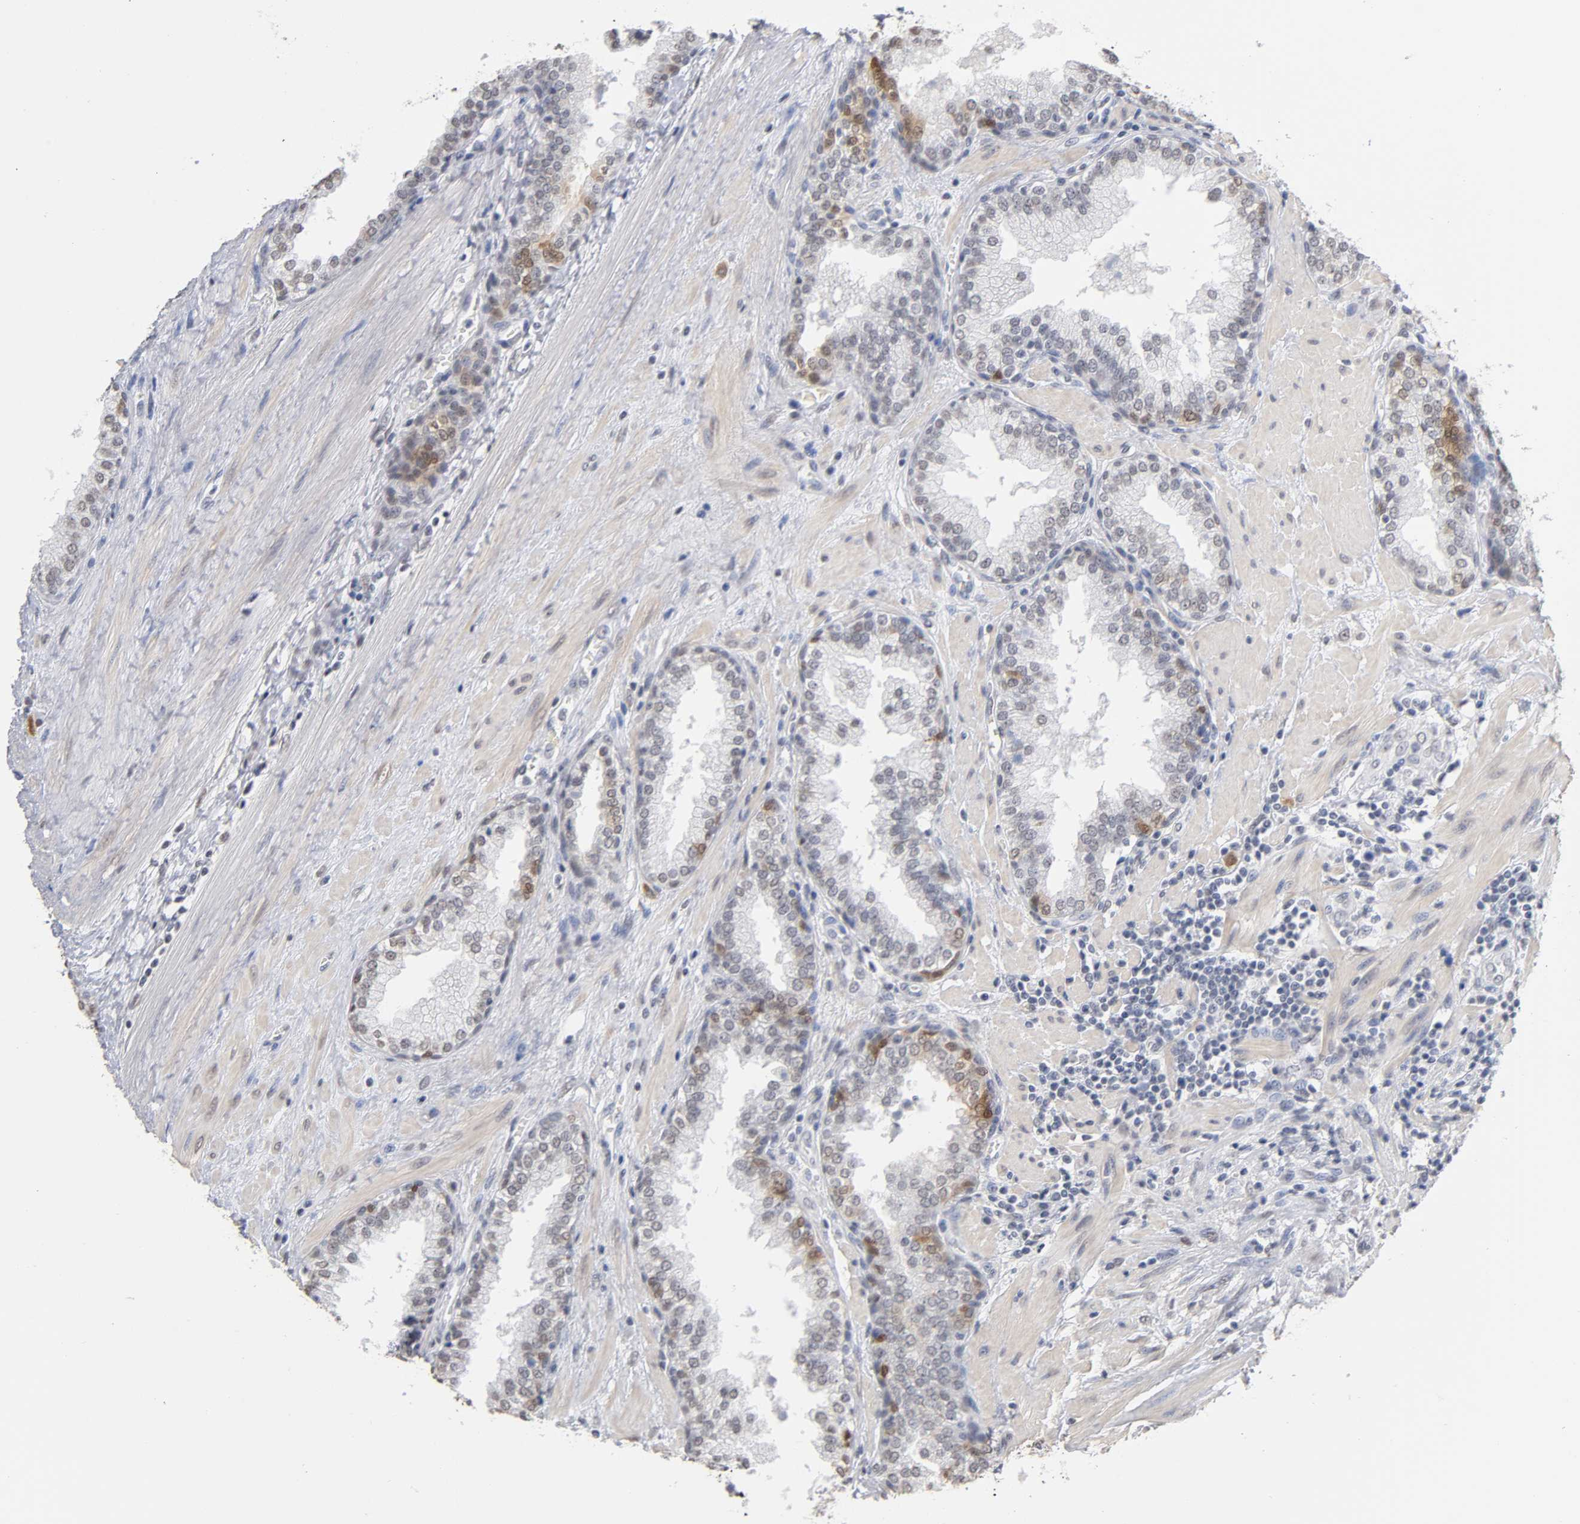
{"staining": {"intensity": "moderate", "quantity": "<25%", "location": "nuclear"}, "tissue": "prostate", "cell_type": "Glandular cells", "image_type": "normal", "snomed": [{"axis": "morphology", "description": "Normal tissue, NOS"}, {"axis": "topography", "description": "Prostate"}], "caption": "A low amount of moderate nuclear positivity is identified in about <25% of glandular cells in benign prostate.", "gene": "CRABP2", "patient": {"sex": "male", "age": 51}}